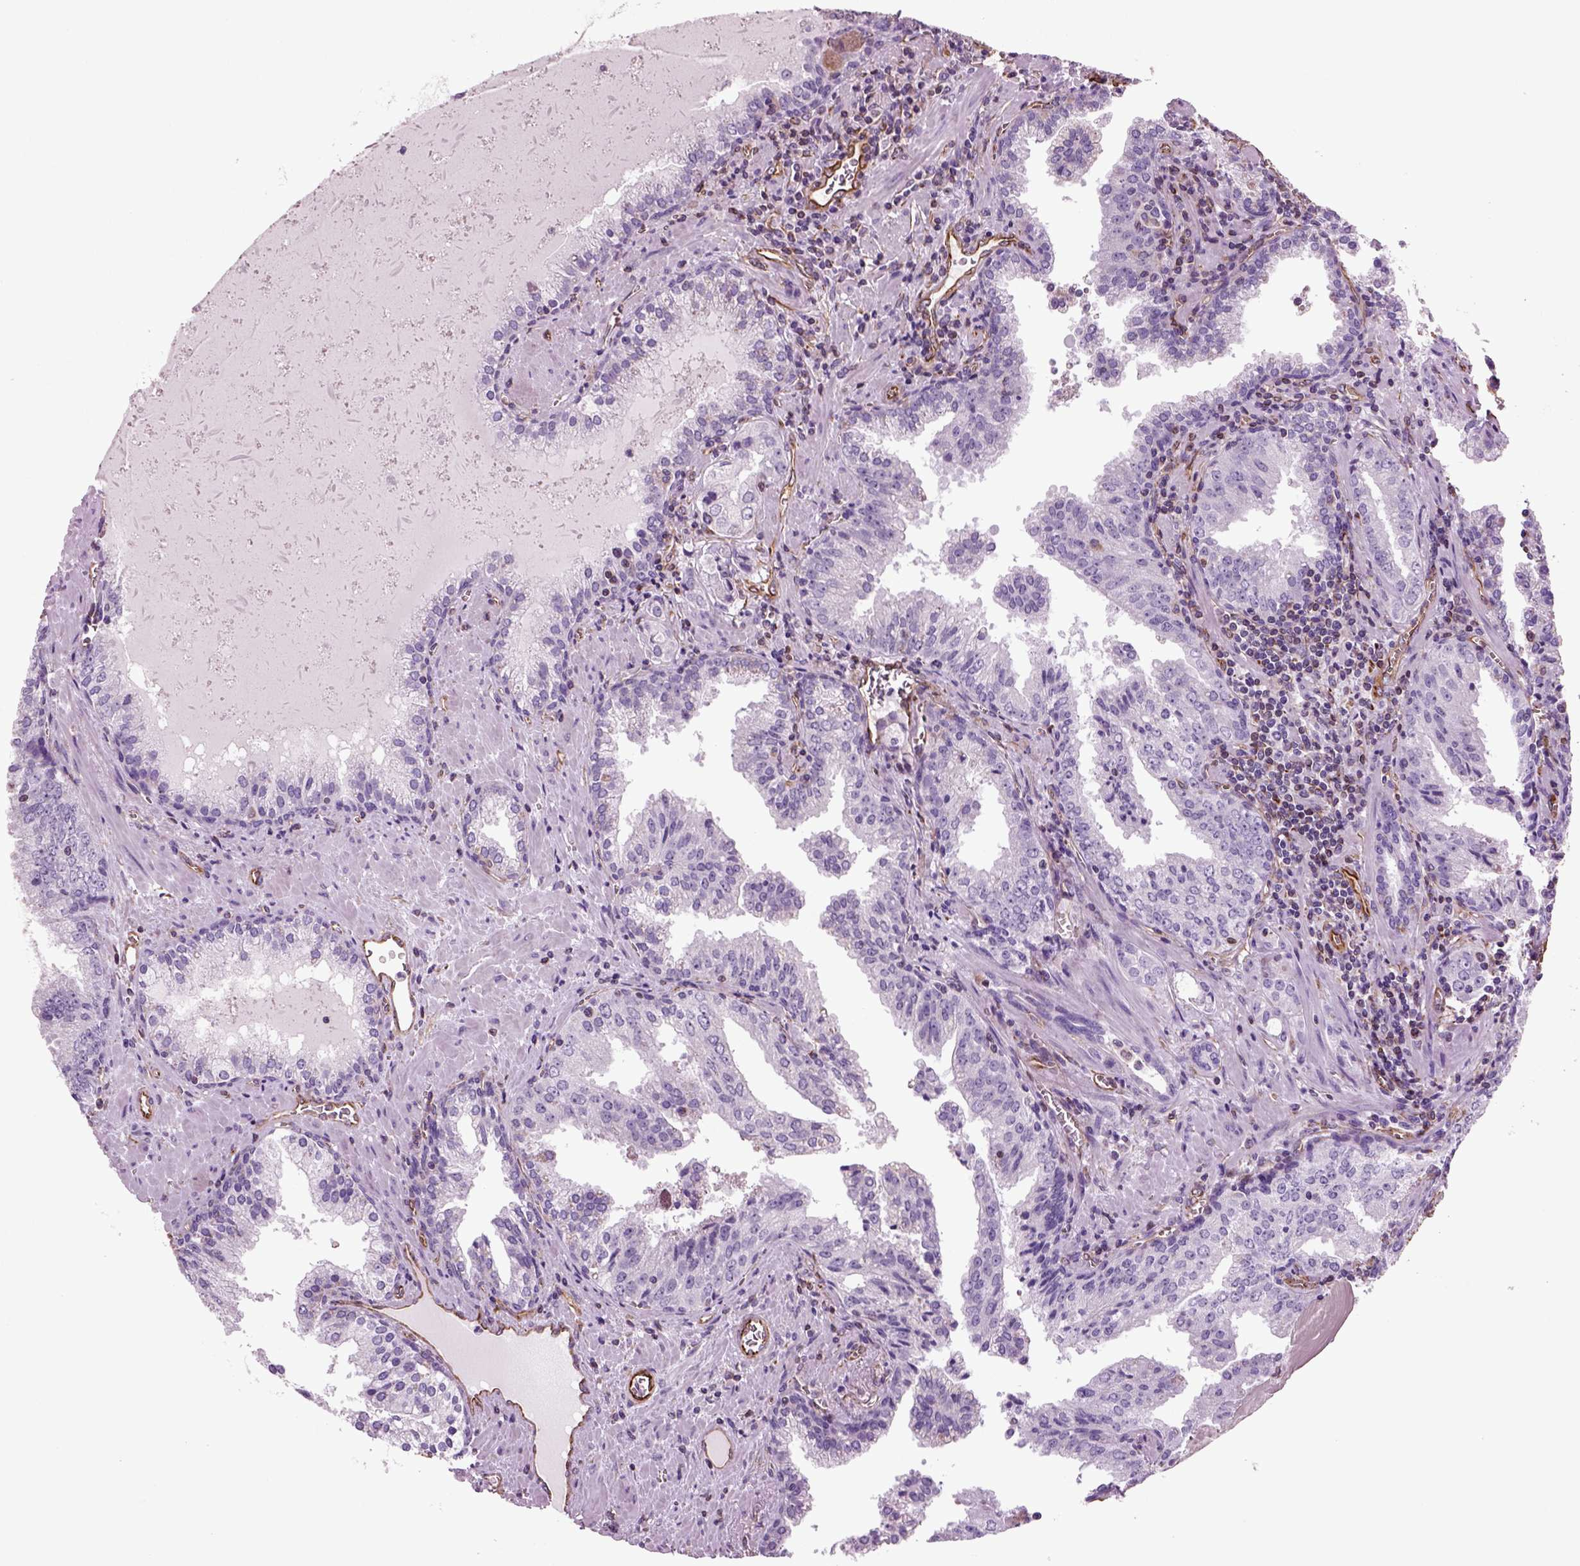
{"staining": {"intensity": "negative", "quantity": "none", "location": "none"}, "tissue": "prostate cancer", "cell_type": "Tumor cells", "image_type": "cancer", "snomed": [{"axis": "morphology", "description": "Adenocarcinoma, High grade"}, {"axis": "topography", "description": "Prostate"}], "caption": "High-grade adenocarcinoma (prostate) was stained to show a protein in brown. There is no significant expression in tumor cells.", "gene": "ACER3", "patient": {"sex": "male", "age": 68}}